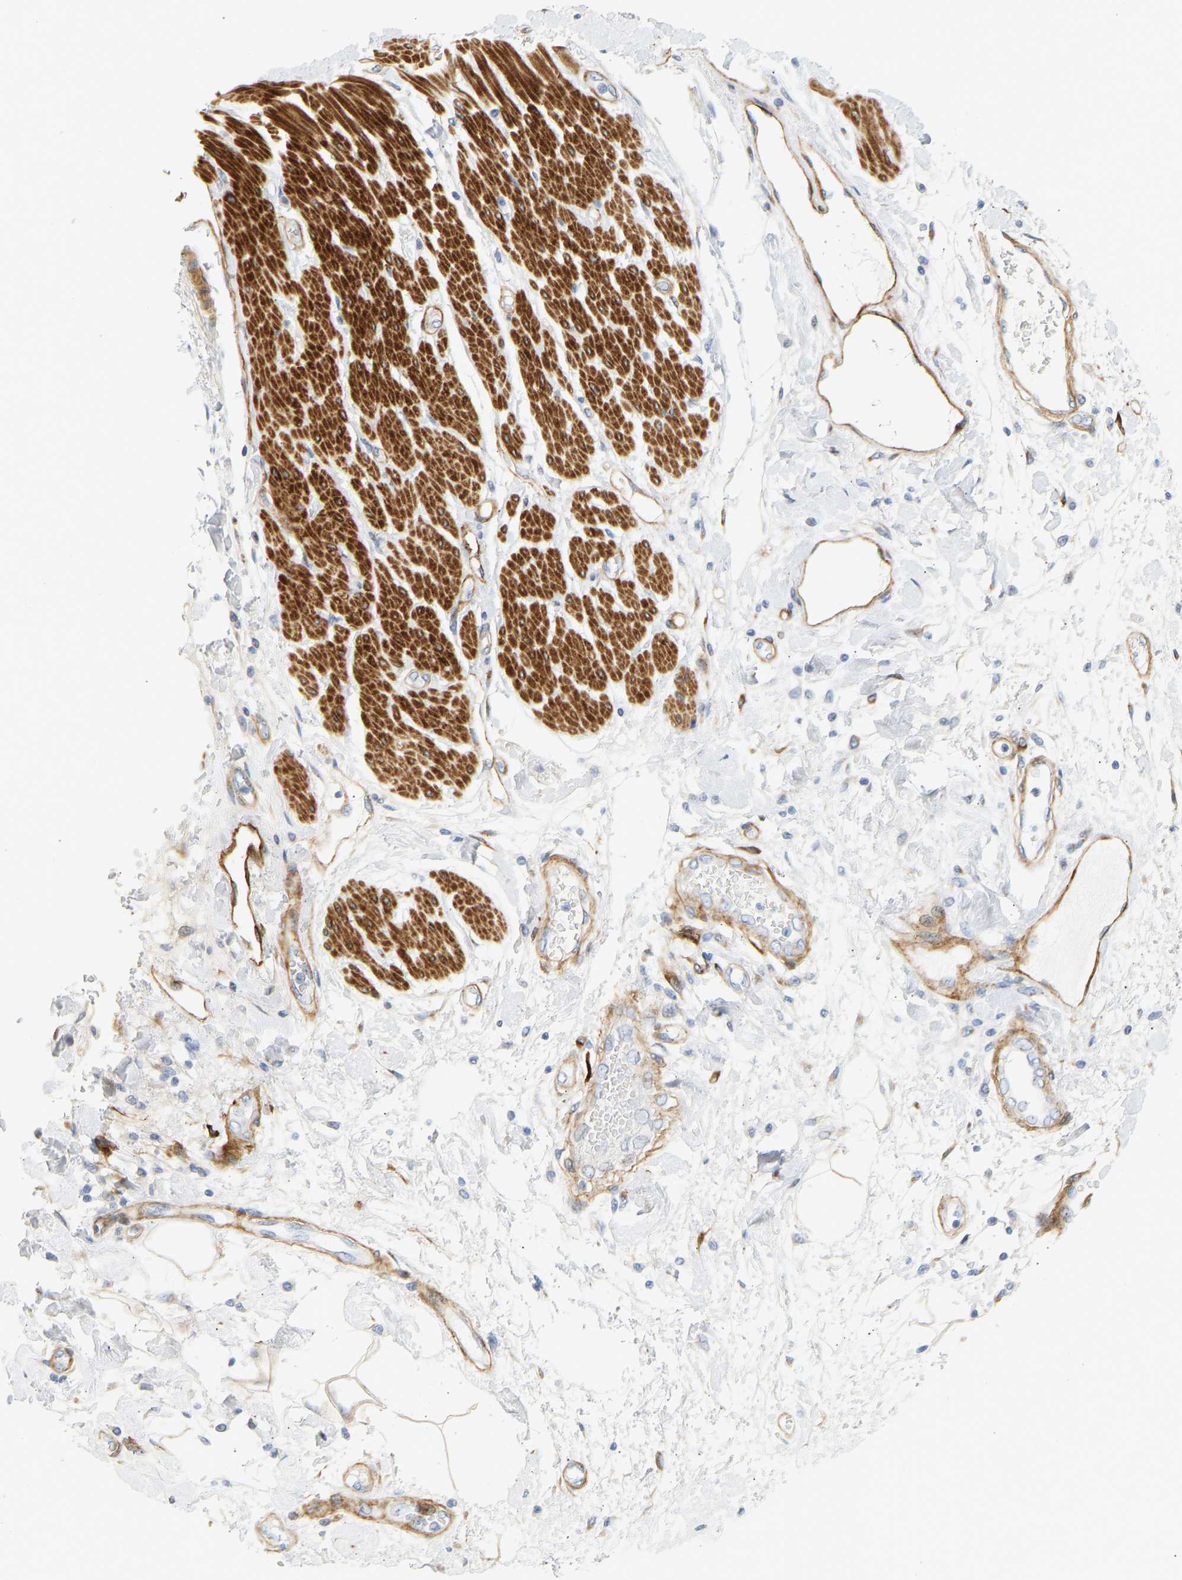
{"staining": {"intensity": "moderate", "quantity": "<25%", "location": "cytoplasmic/membranous"}, "tissue": "adipose tissue", "cell_type": "Adipocytes", "image_type": "normal", "snomed": [{"axis": "morphology", "description": "Normal tissue, NOS"}, {"axis": "morphology", "description": "Adenocarcinoma, NOS"}, {"axis": "topography", "description": "Duodenum"}, {"axis": "topography", "description": "Peripheral nerve tissue"}], "caption": "This photomicrograph displays IHC staining of unremarkable human adipose tissue, with low moderate cytoplasmic/membranous staining in about <25% of adipocytes.", "gene": "SLC30A7", "patient": {"sex": "female", "age": 60}}